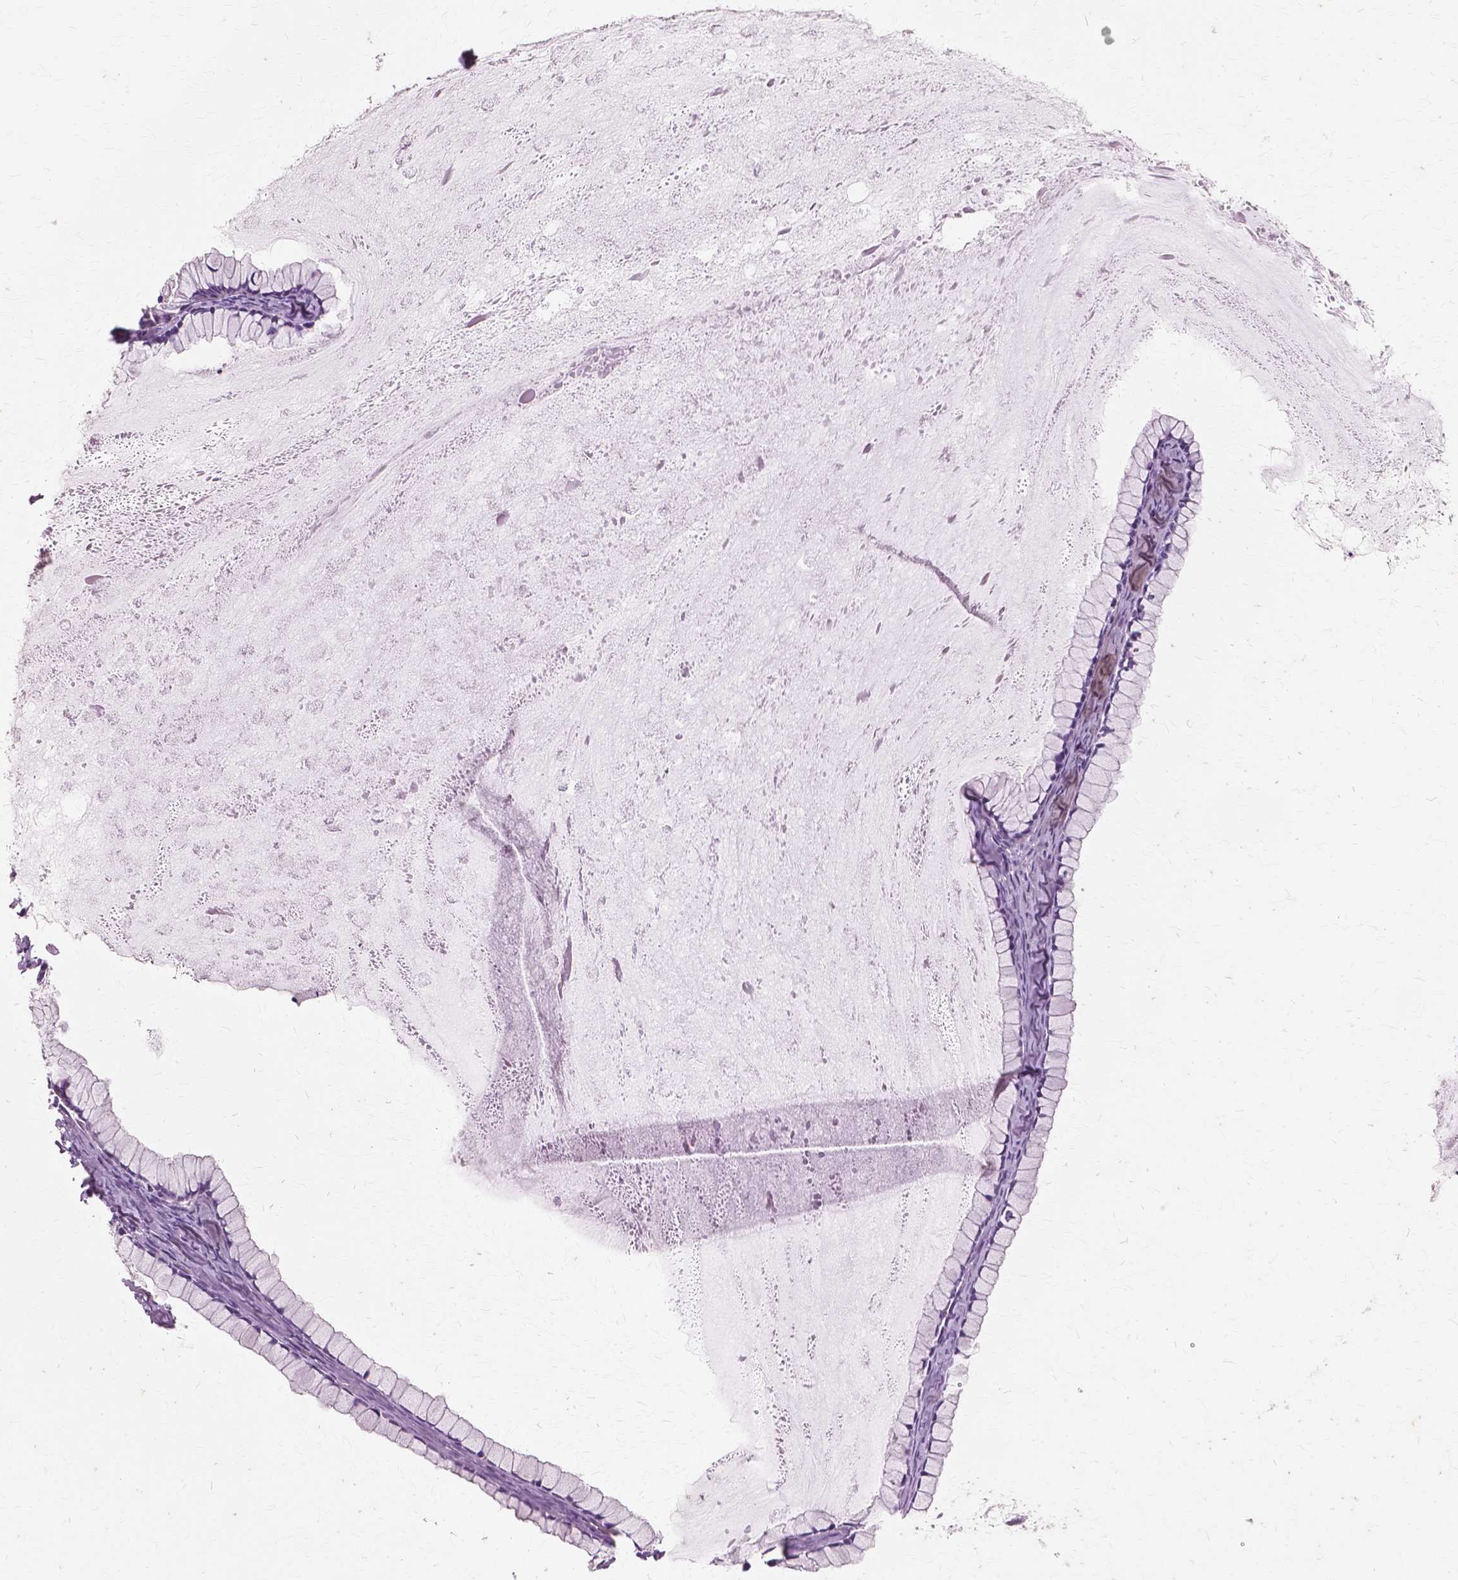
{"staining": {"intensity": "negative", "quantity": "none", "location": "none"}, "tissue": "ovarian cancer", "cell_type": "Tumor cells", "image_type": "cancer", "snomed": [{"axis": "morphology", "description": "Cystadenocarcinoma, mucinous, NOS"}, {"axis": "topography", "description": "Ovary"}], "caption": "DAB immunohistochemical staining of human ovarian cancer (mucinous cystadenocarcinoma) reveals no significant positivity in tumor cells. Nuclei are stained in blue.", "gene": "SFTPD", "patient": {"sex": "female", "age": 41}}